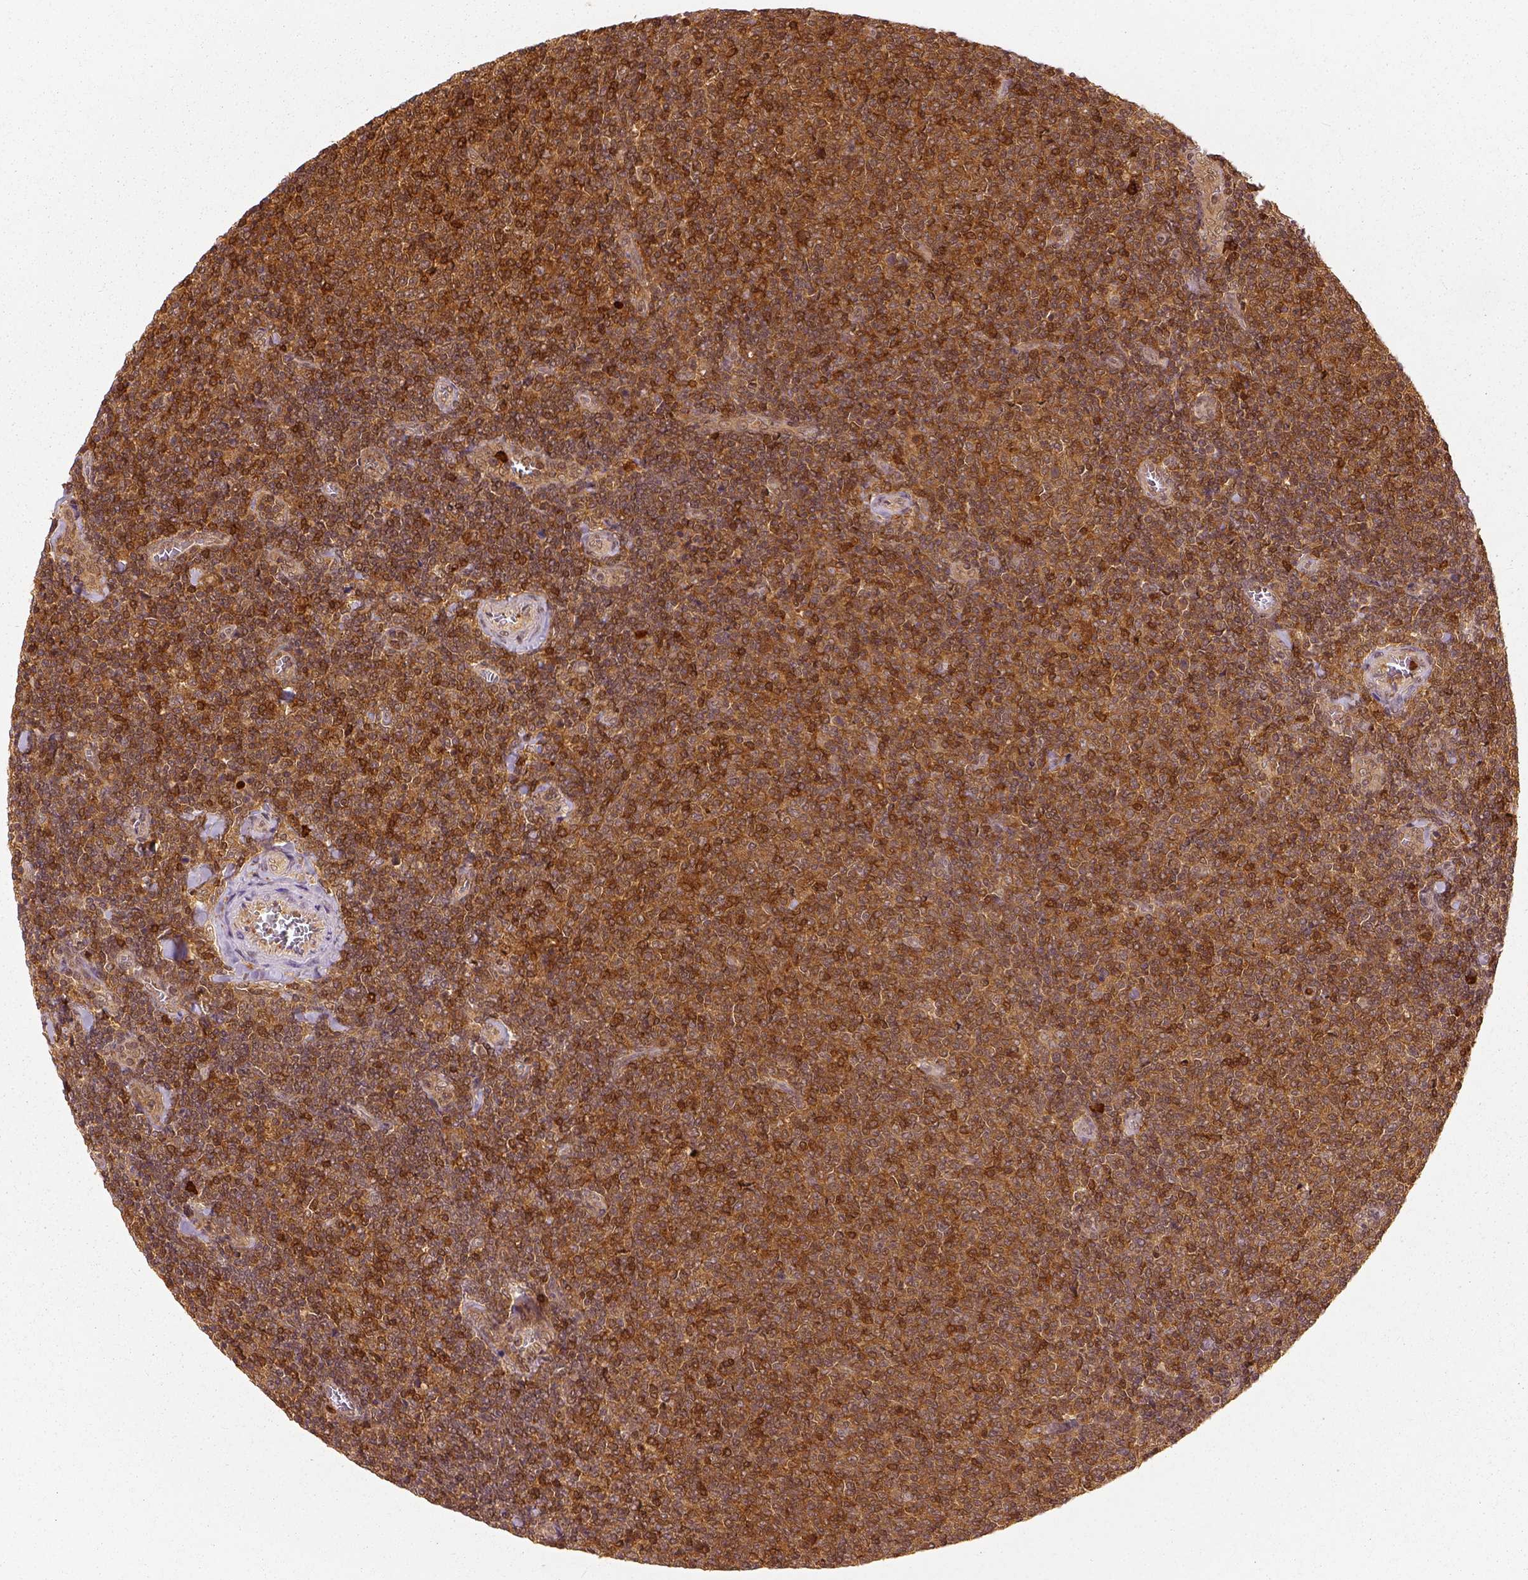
{"staining": {"intensity": "strong", "quantity": ">75%", "location": "cytoplasmic/membranous"}, "tissue": "lymphoma", "cell_type": "Tumor cells", "image_type": "cancer", "snomed": [{"axis": "morphology", "description": "Malignant lymphoma, non-Hodgkin's type, Low grade"}, {"axis": "topography", "description": "Lymph node"}], "caption": "A brown stain labels strong cytoplasmic/membranous expression of a protein in lymphoma tumor cells.", "gene": "GPI", "patient": {"sex": "male", "age": 52}}